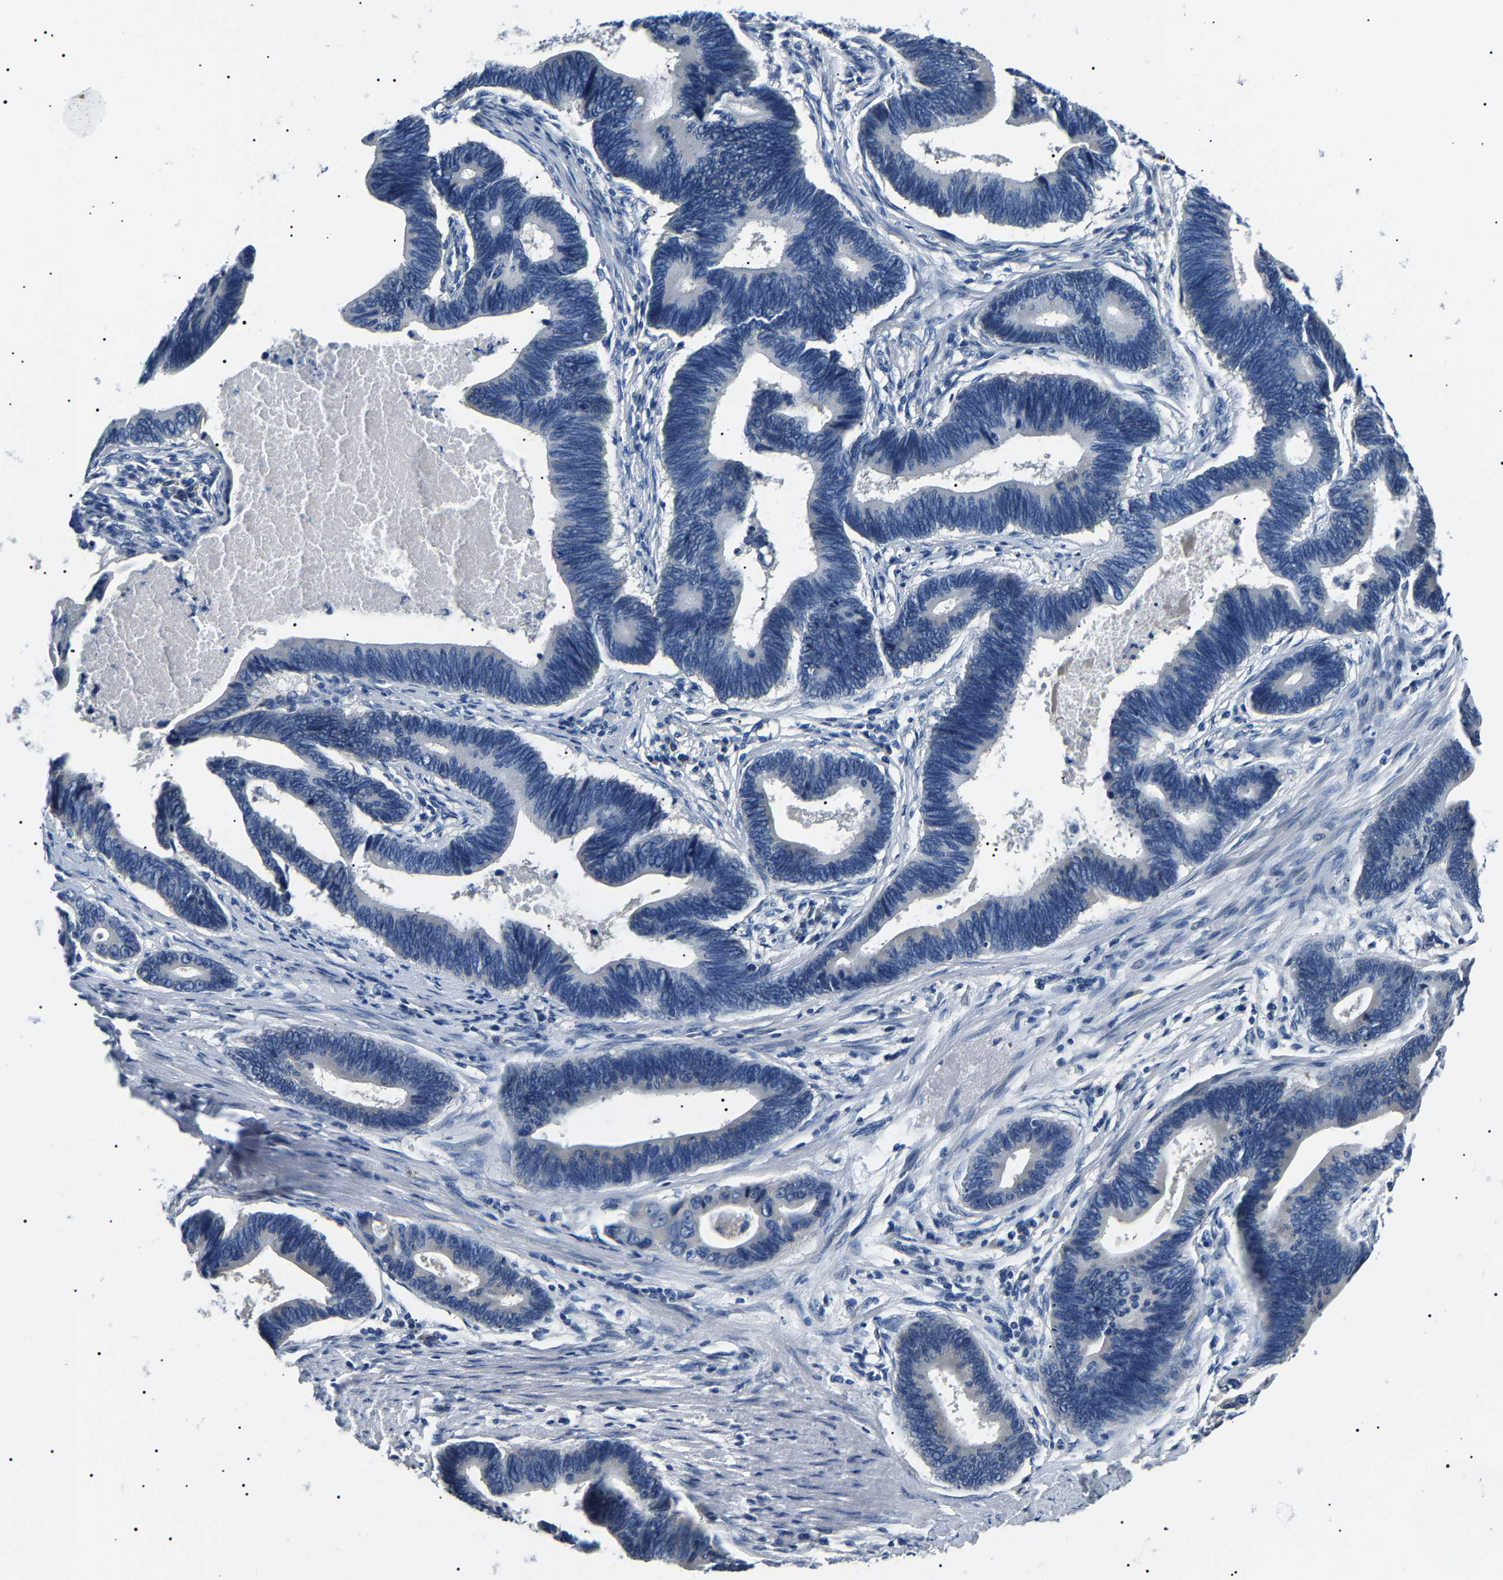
{"staining": {"intensity": "negative", "quantity": "none", "location": "none"}, "tissue": "pancreatic cancer", "cell_type": "Tumor cells", "image_type": "cancer", "snomed": [{"axis": "morphology", "description": "Adenocarcinoma, NOS"}, {"axis": "topography", "description": "Pancreas"}], "caption": "Tumor cells are negative for brown protein staining in adenocarcinoma (pancreatic).", "gene": "KLK15", "patient": {"sex": "female", "age": 70}}